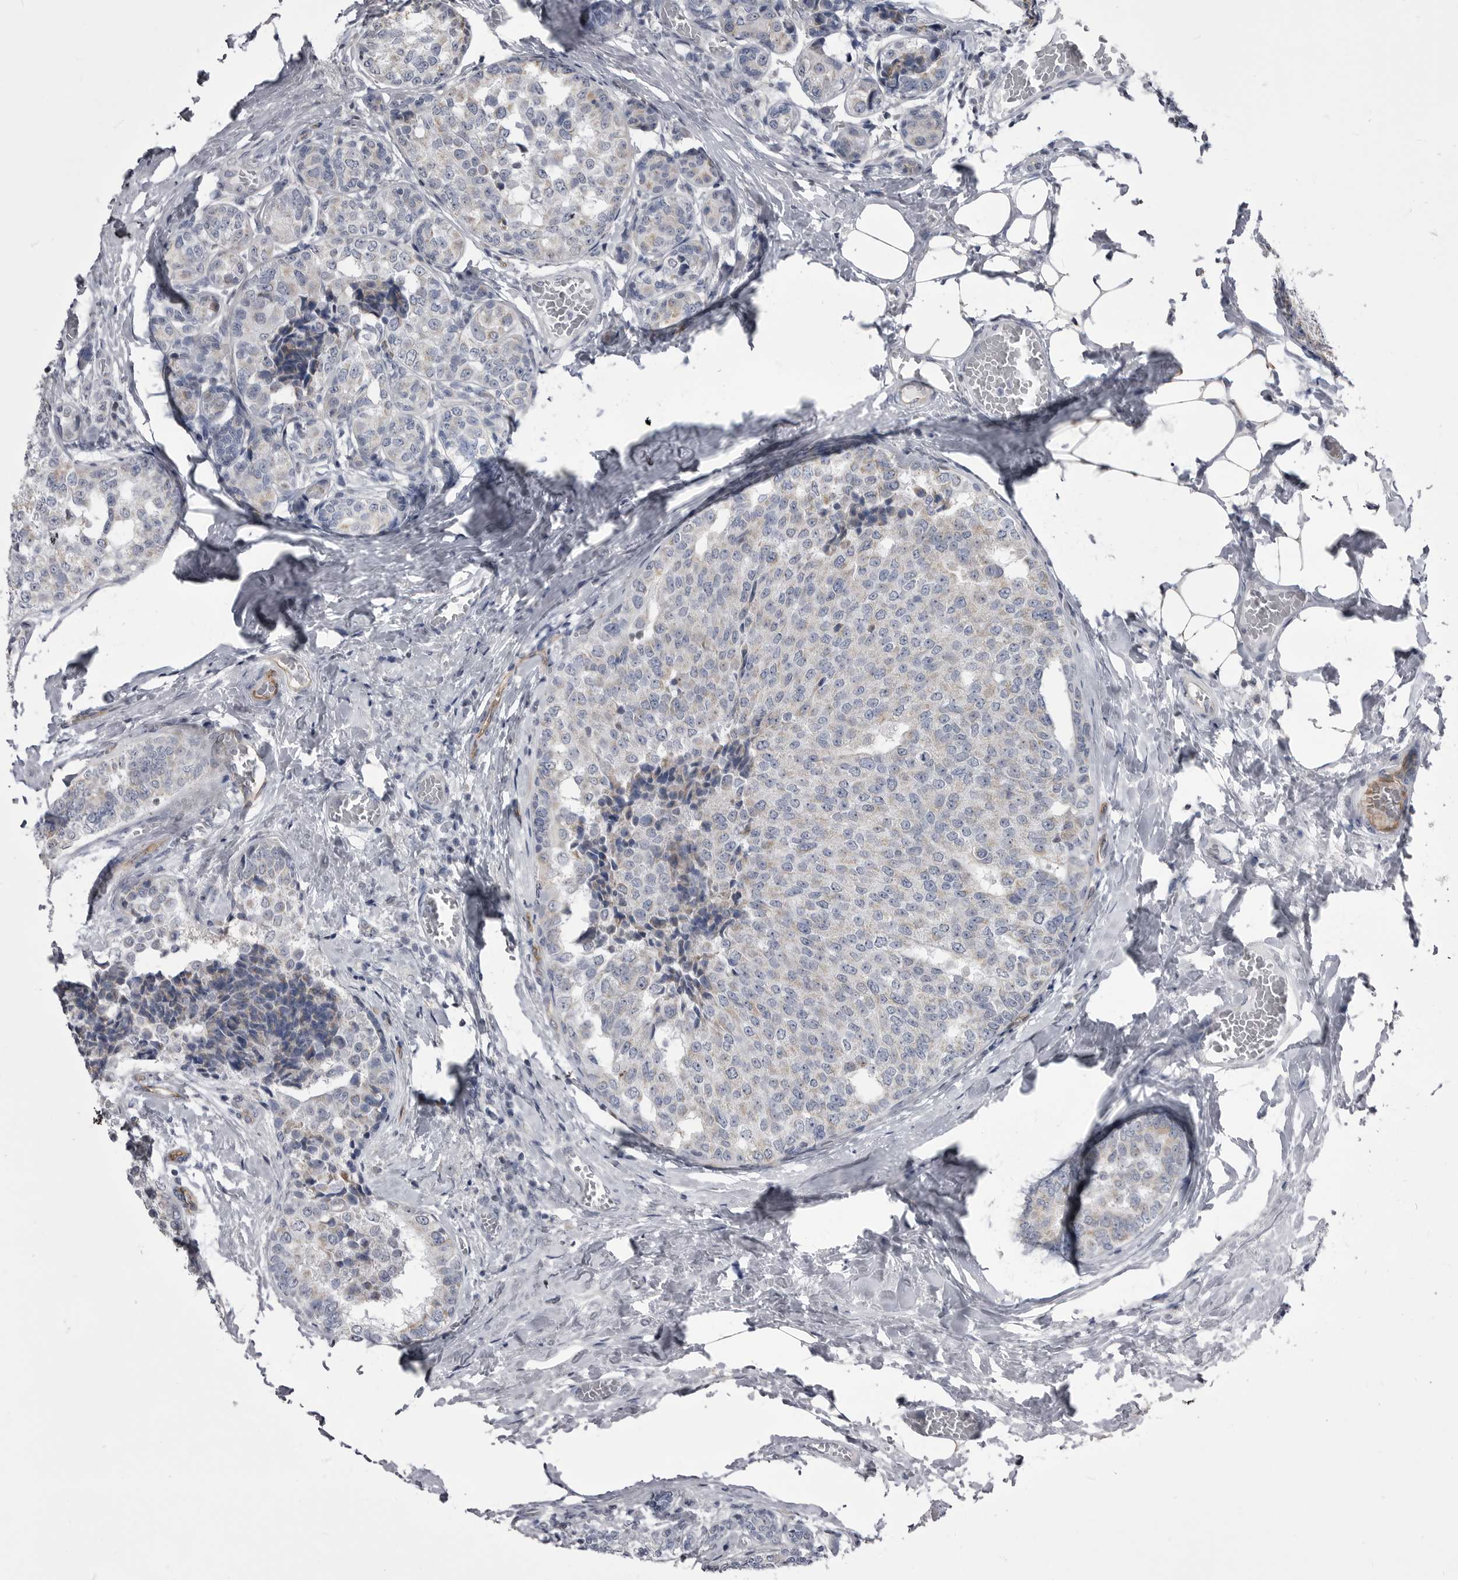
{"staining": {"intensity": "negative", "quantity": "none", "location": "none"}, "tissue": "breast cancer", "cell_type": "Tumor cells", "image_type": "cancer", "snomed": [{"axis": "morphology", "description": "Normal tissue, NOS"}, {"axis": "morphology", "description": "Duct carcinoma"}, {"axis": "topography", "description": "Breast"}], "caption": "Image shows no protein positivity in tumor cells of breast cancer (infiltrating ductal carcinoma) tissue.", "gene": "OPLAH", "patient": {"sex": "female", "age": 43}}